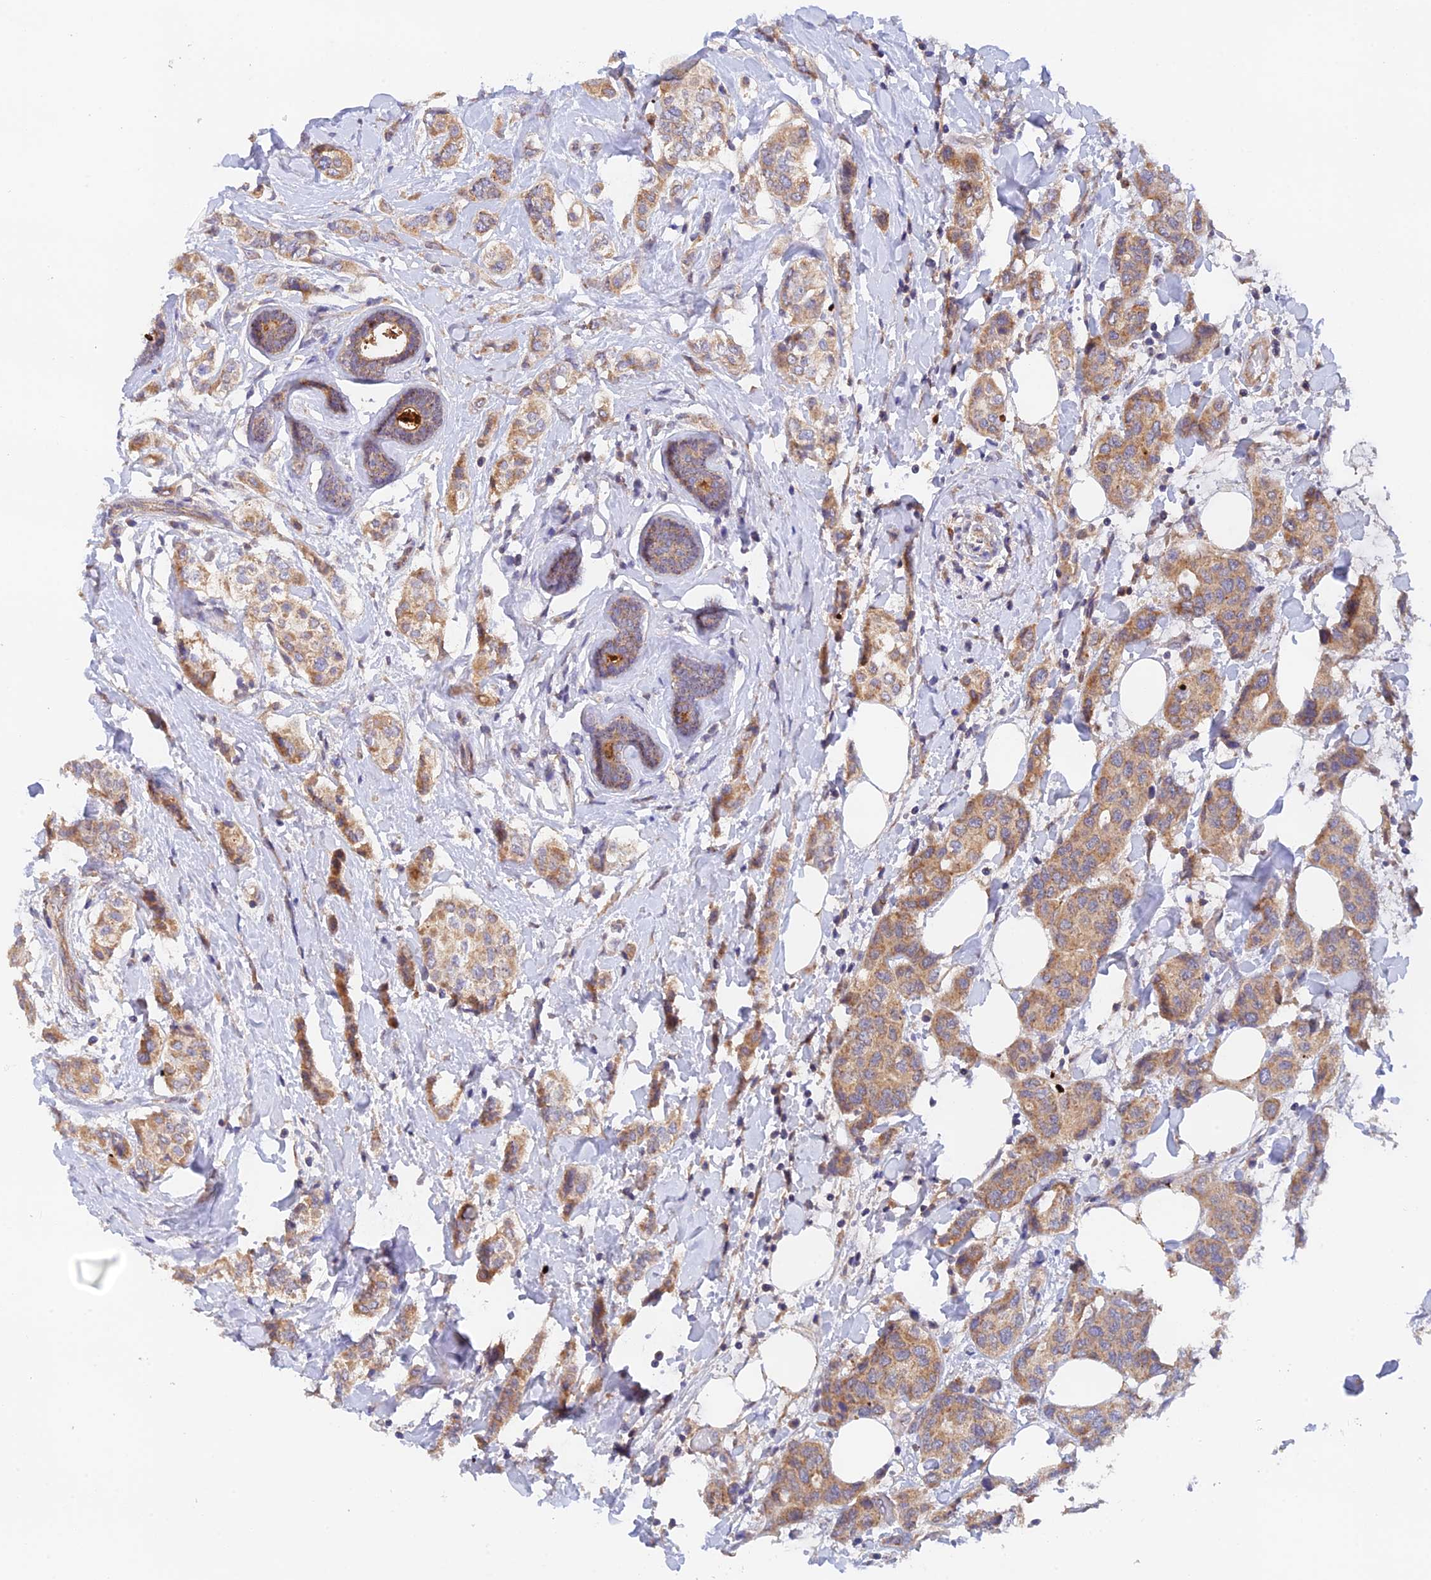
{"staining": {"intensity": "moderate", "quantity": ">75%", "location": "cytoplasmic/membranous"}, "tissue": "breast cancer", "cell_type": "Tumor cells", "image_type": "cancer", "snomed": [{"axis": "morphology", "description": "Lobular carcinoma"}, {"axis": "topography", "description": "Breast"}], "caption": "Tumor cells display medium levels of moderate cytoplasmic/membranous expression in about >75% of cells in human breast cancer. Nuclei are stained in blue.", "gene": "RANBP6", "patient": {"sex": "female", "age": 51}}